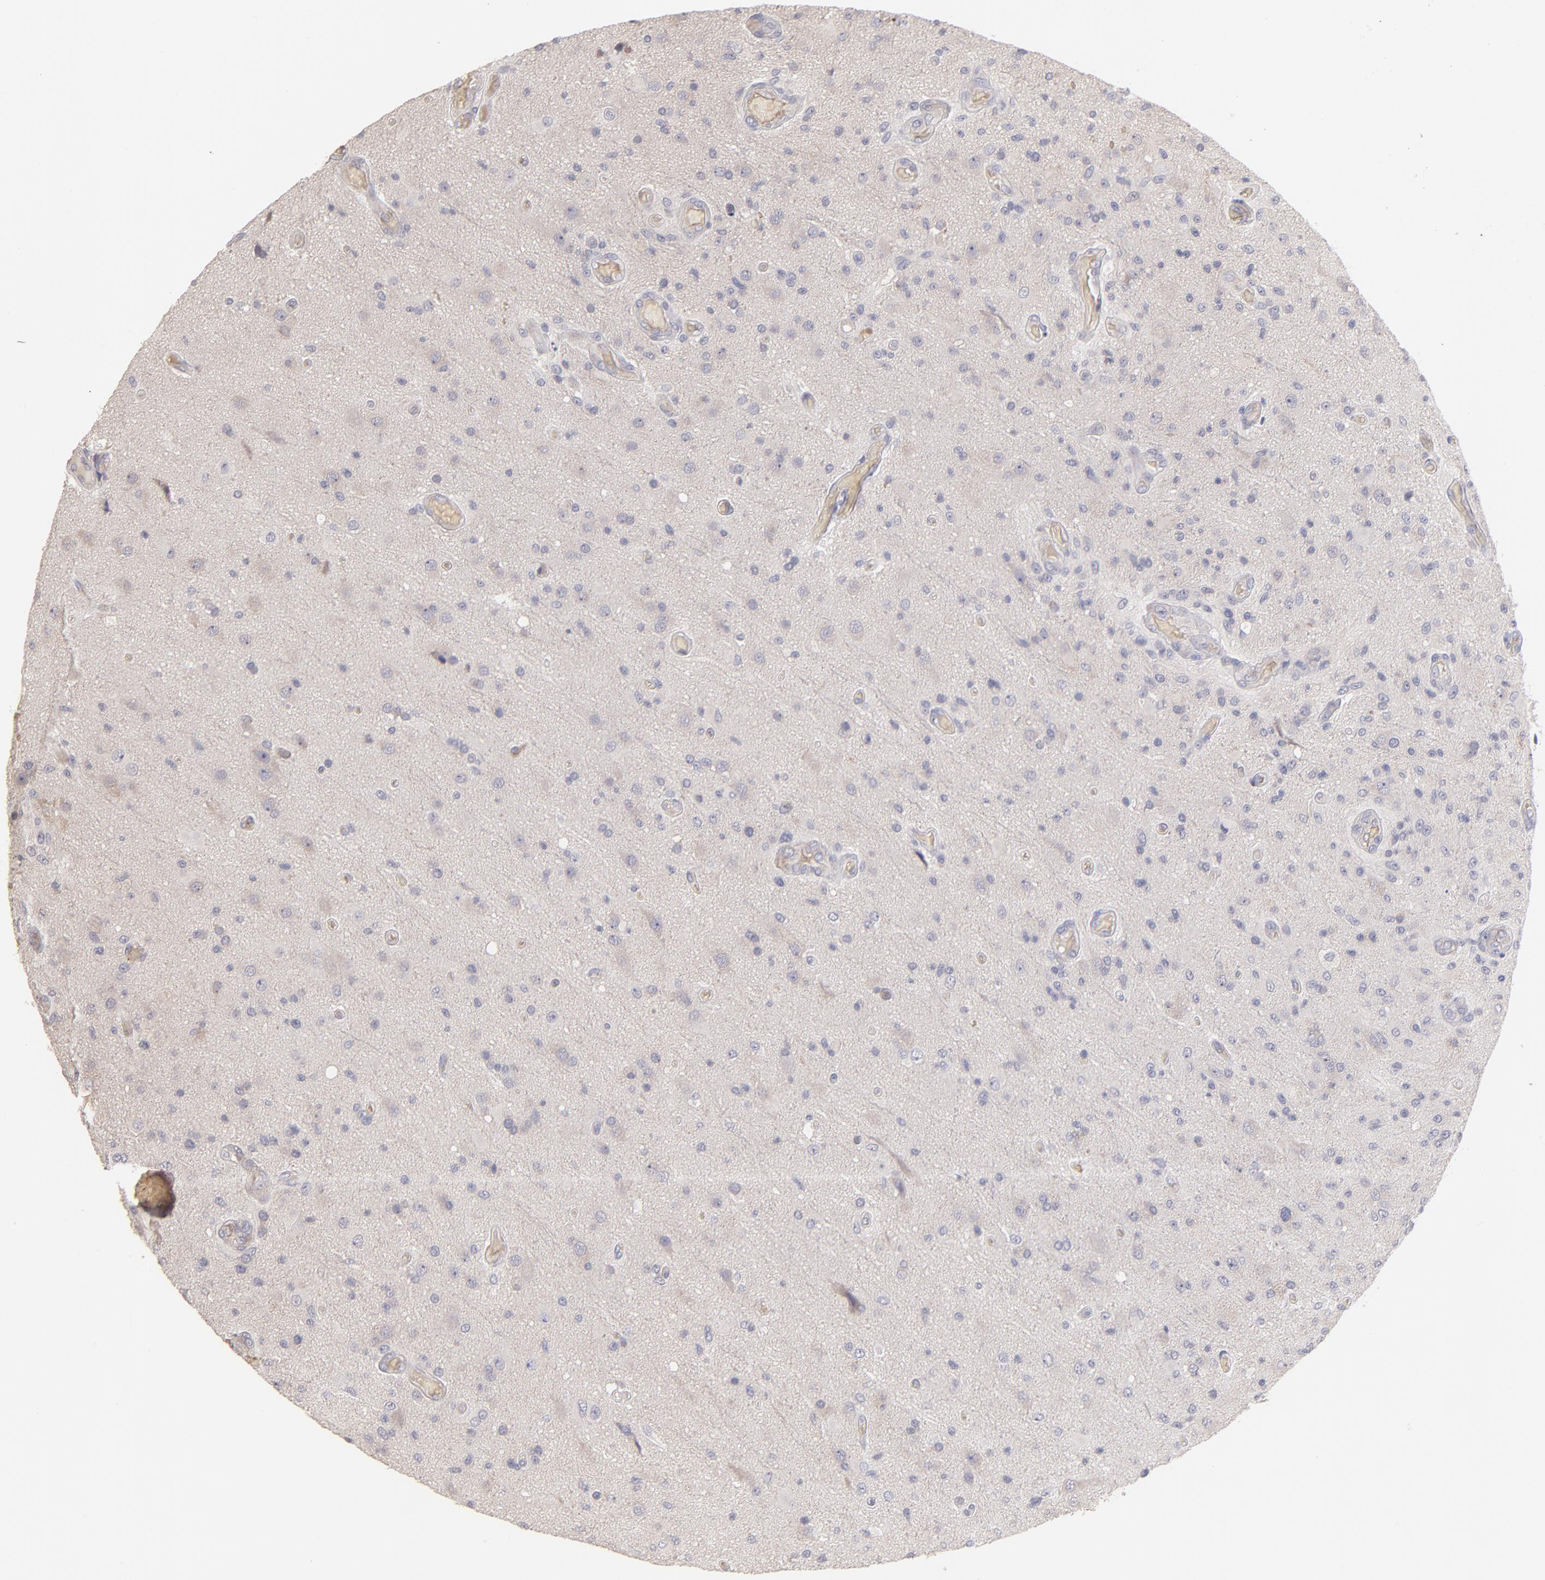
{"staining": {"intensity": "negative", "quantity": "none", "location": "none"}, "tissue": "glioma", "cell_type": "Tumor cells", "image_type": "cancer", "snomed": [{"axis": "morphology", "description": "Normal tissue, NOS"}, {"axis": "morphology", "description": "Glioma, malignant, High grade"}, {"axis": "topography", "description": "Cerebral cortex"}], "caption": "There is no significant expression in tumor cells of glioma.", "gene": "F13B", "patient": {"sex": "male", "age": 77}}